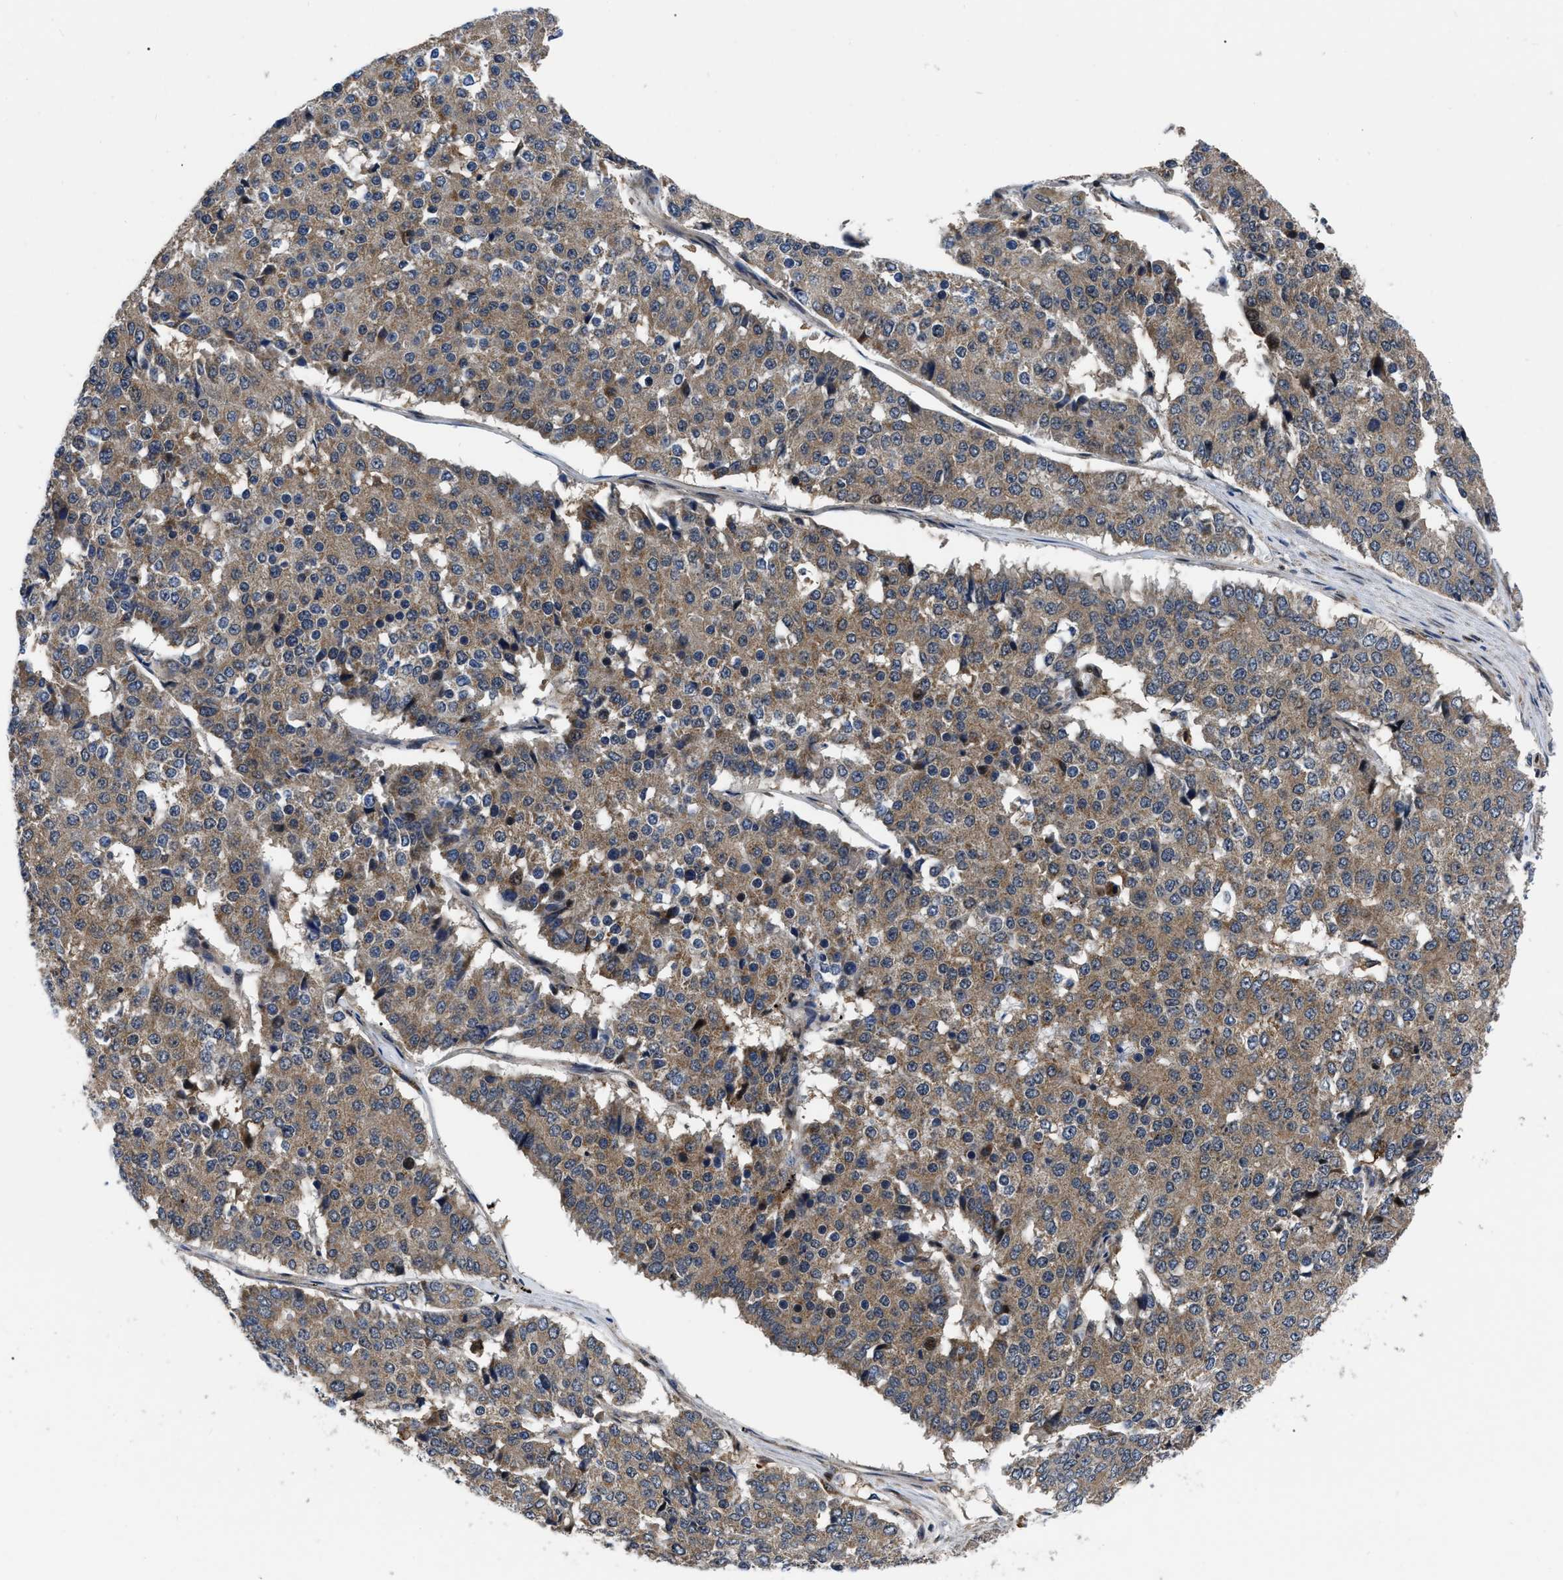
{"staining": {"intensity": "moderate", "quantity": ">75%", "location": "cytoplasmic/membranous"}, "tissue": "pancreatic cancer", "cell_type": "Tumor cells", "image_type": "cancer", "snomed": [{"axis": "morphology", "description": "Adenocarcinoma, NOS"}, {"axis": "topography", "description": "Pancreas"}], "caption": "Protein expression analysis of pancreatic cancer exhibits moderate cytoplasmic/membranous staining in about >75% of tumor cells.", "gene": "PPWD1", "patient": {"sex": "male", "age": 50}}